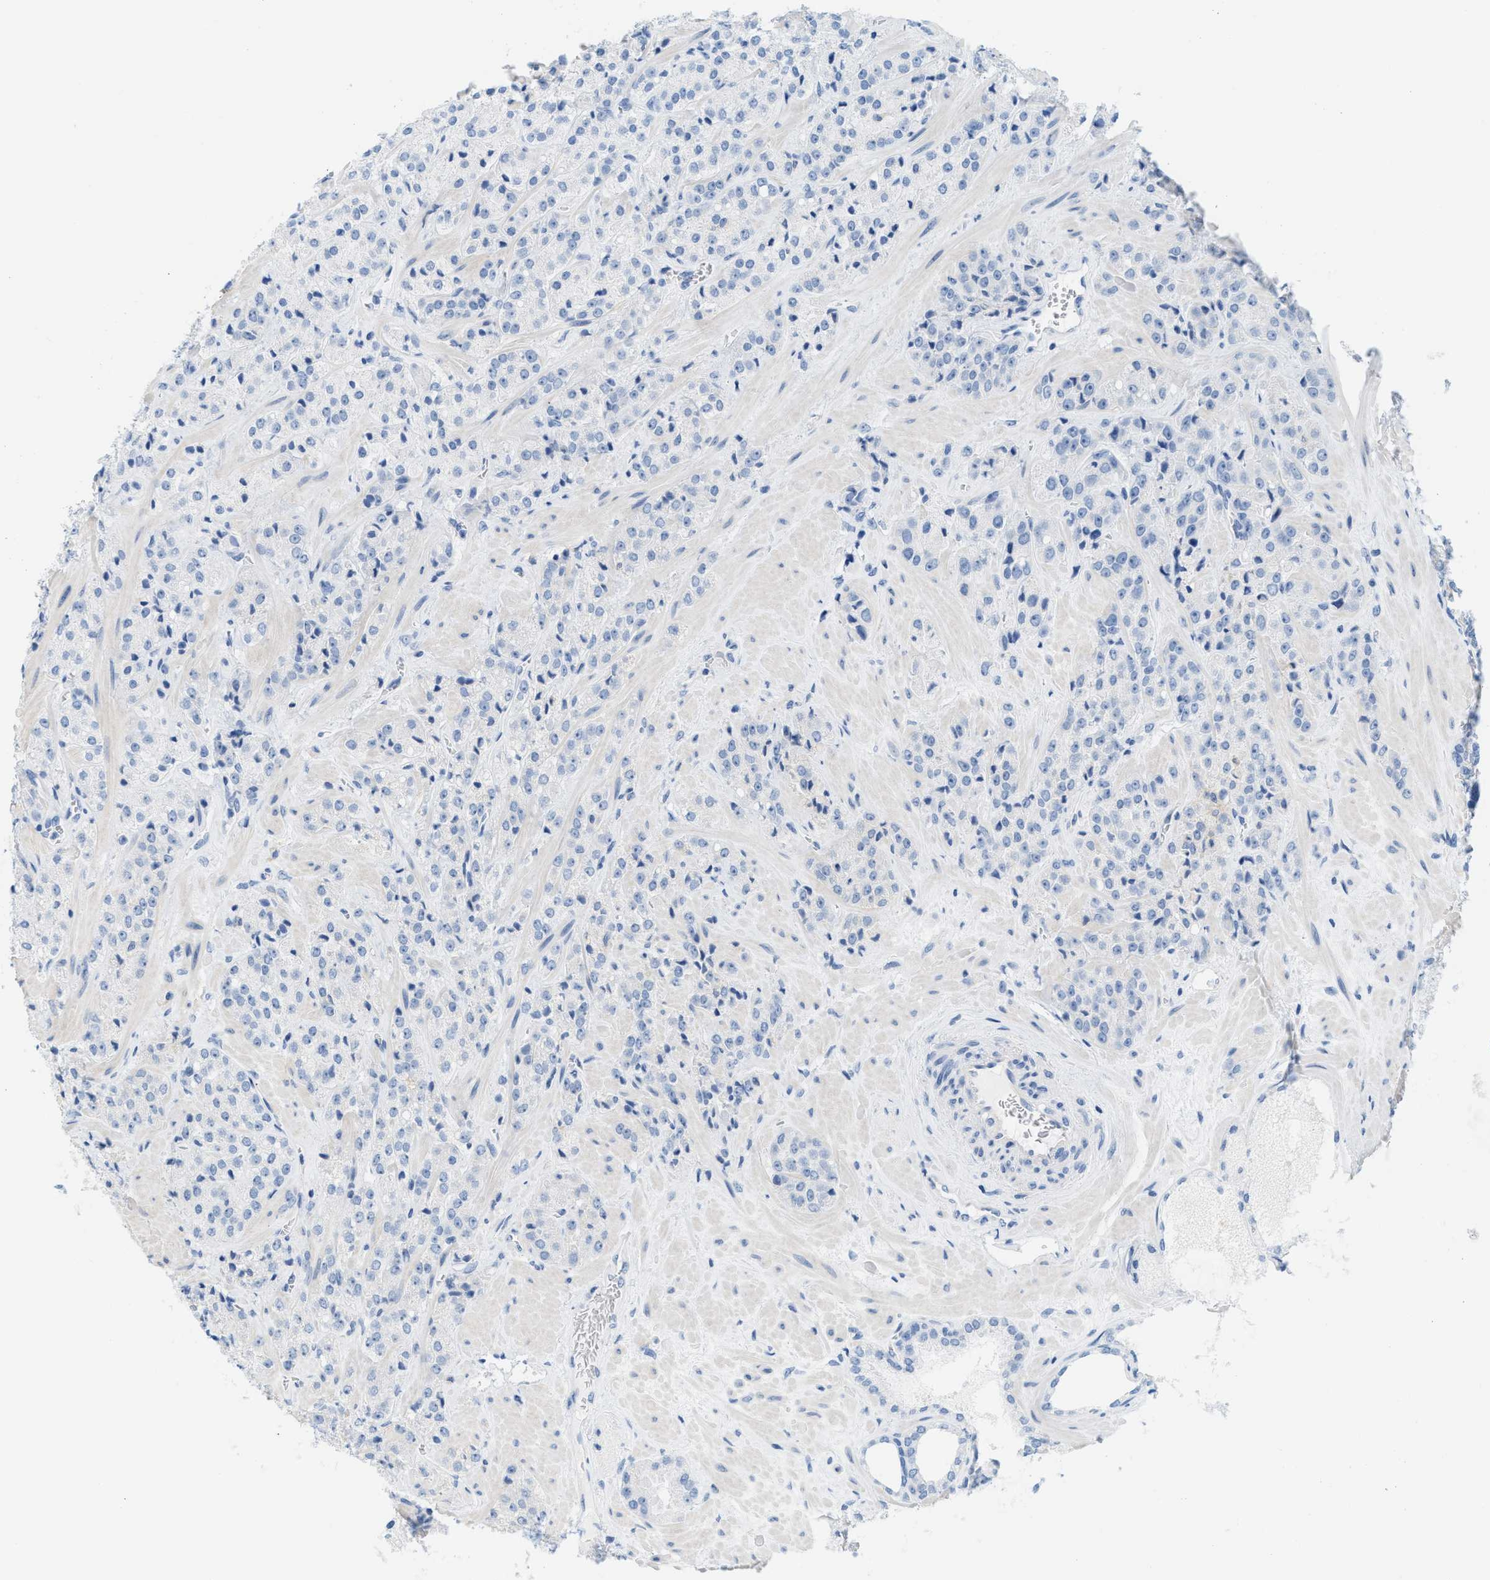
{"staining": {"intensity": "negative", "quantity": "none", "location": "none"}, "tissue": "prostate cancer", "cell_type": "Tumor cells", "image_type": "cancer", "snomed": [{"axis": "morphology", "description": "Adenocarcinoma, High grade"}, {"axis": "topography", "description": "Prostate"}], "caption": "Immunohistochemistry (IHC) of human prostate cancer displays no positivity in tumor cells. Brightfield microscopy of immunohistochemistry stained with DAB (brown) and hematoxylin (blue), captured at high magnification.", "gene": "SLC3A2", "patient": {"sex": "male", "age": 64}}